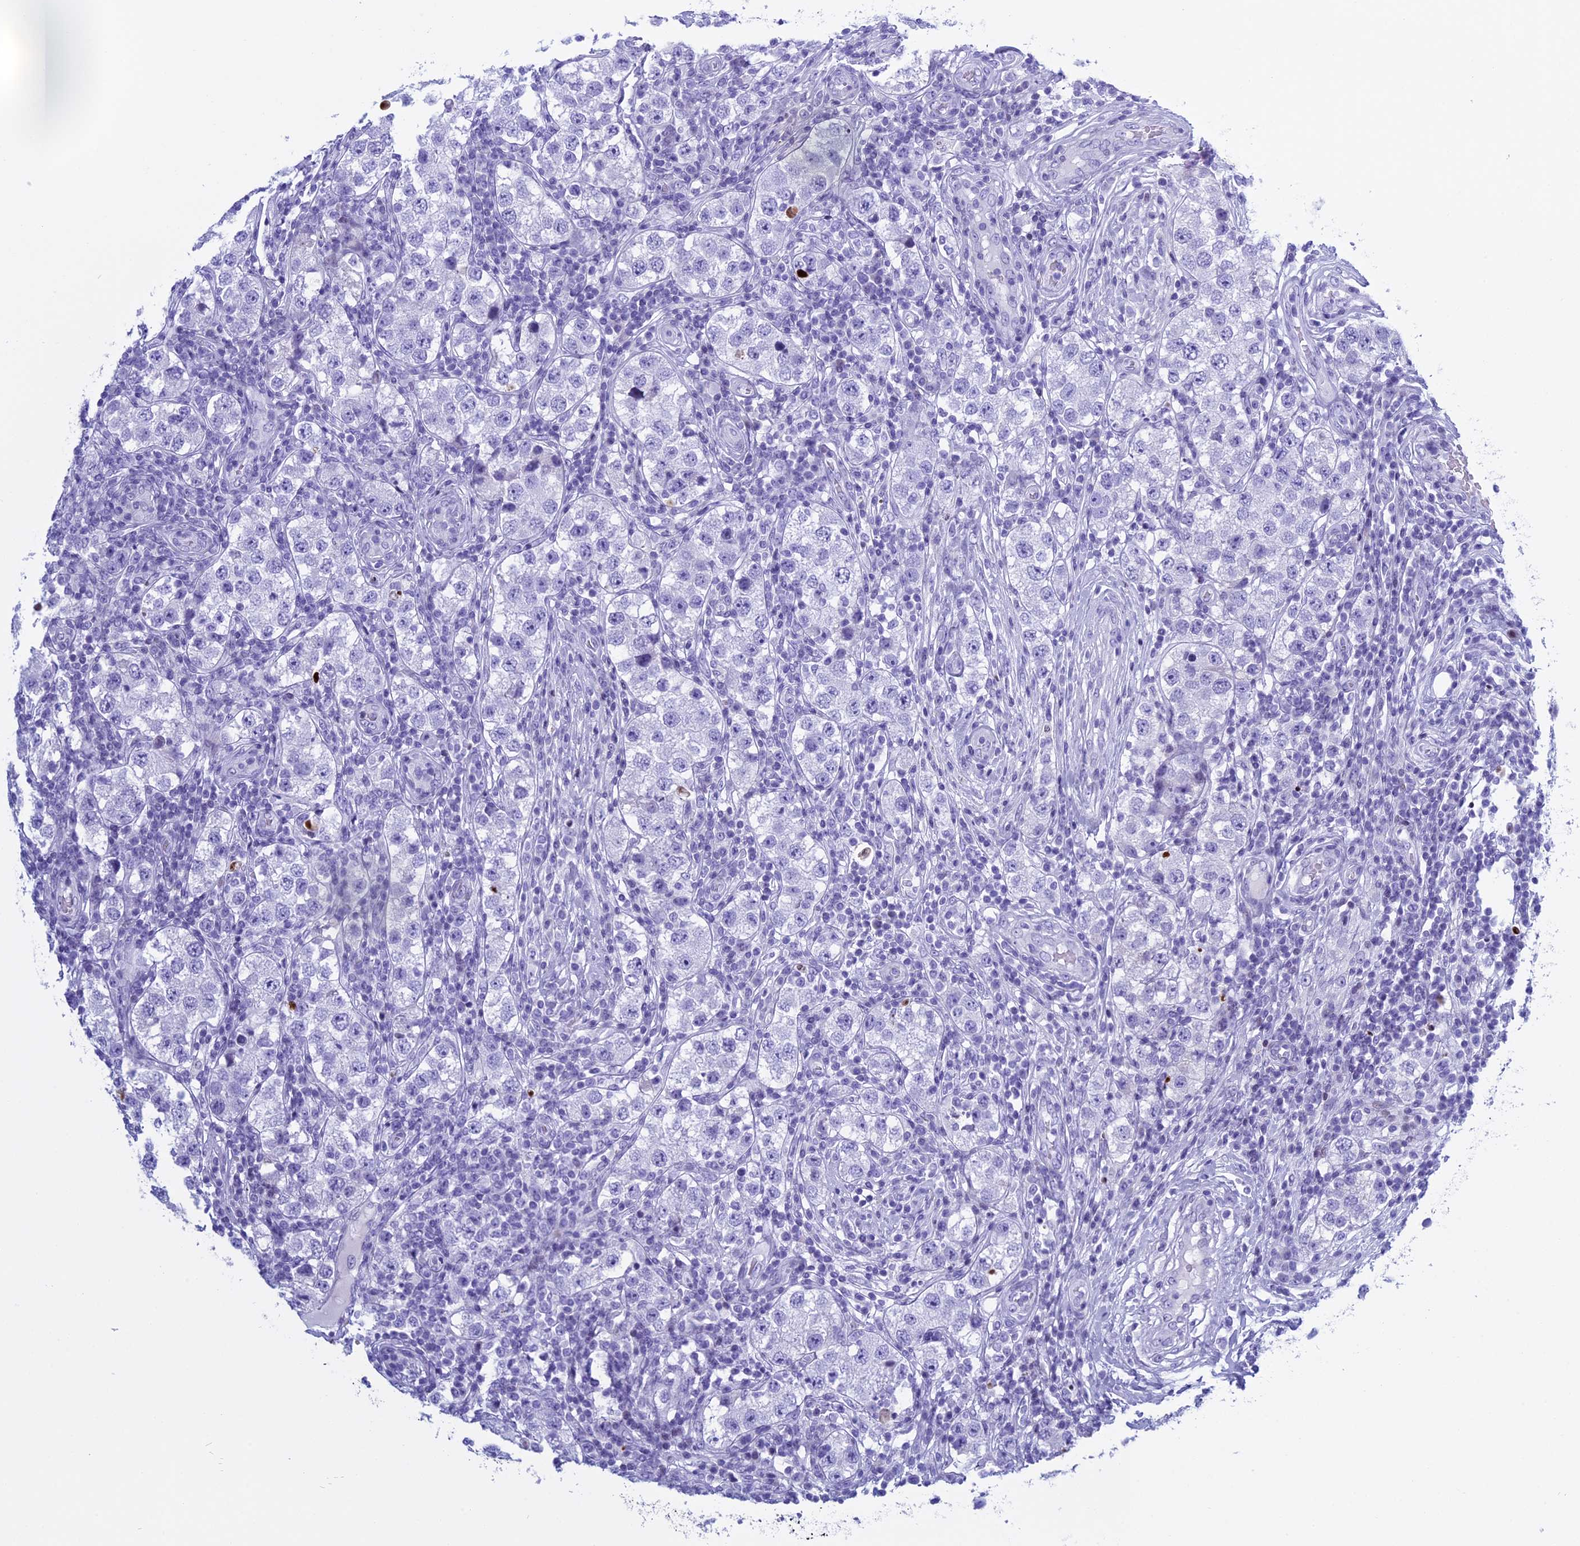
{"staining": {"intensity": "negative", "quantity": "none", "location": "none"}, "tissue": "testis cancer", "cell_type": "Tumor cells", "image_type": "cancer", "snomed": [{"axis": "morphology", "description": "Seminoma, NOS"}, {"axis": "topography", "description": "Testis"}], "caption": "The histopathology image displays no significant expression in tumor cells of testis cancer (seminoma). (Immunohistochemistry (ihc), brightfield microscopy, high magnification).", "gene": "KCTD21", "patient": {"sex": "male", "age": 34}}